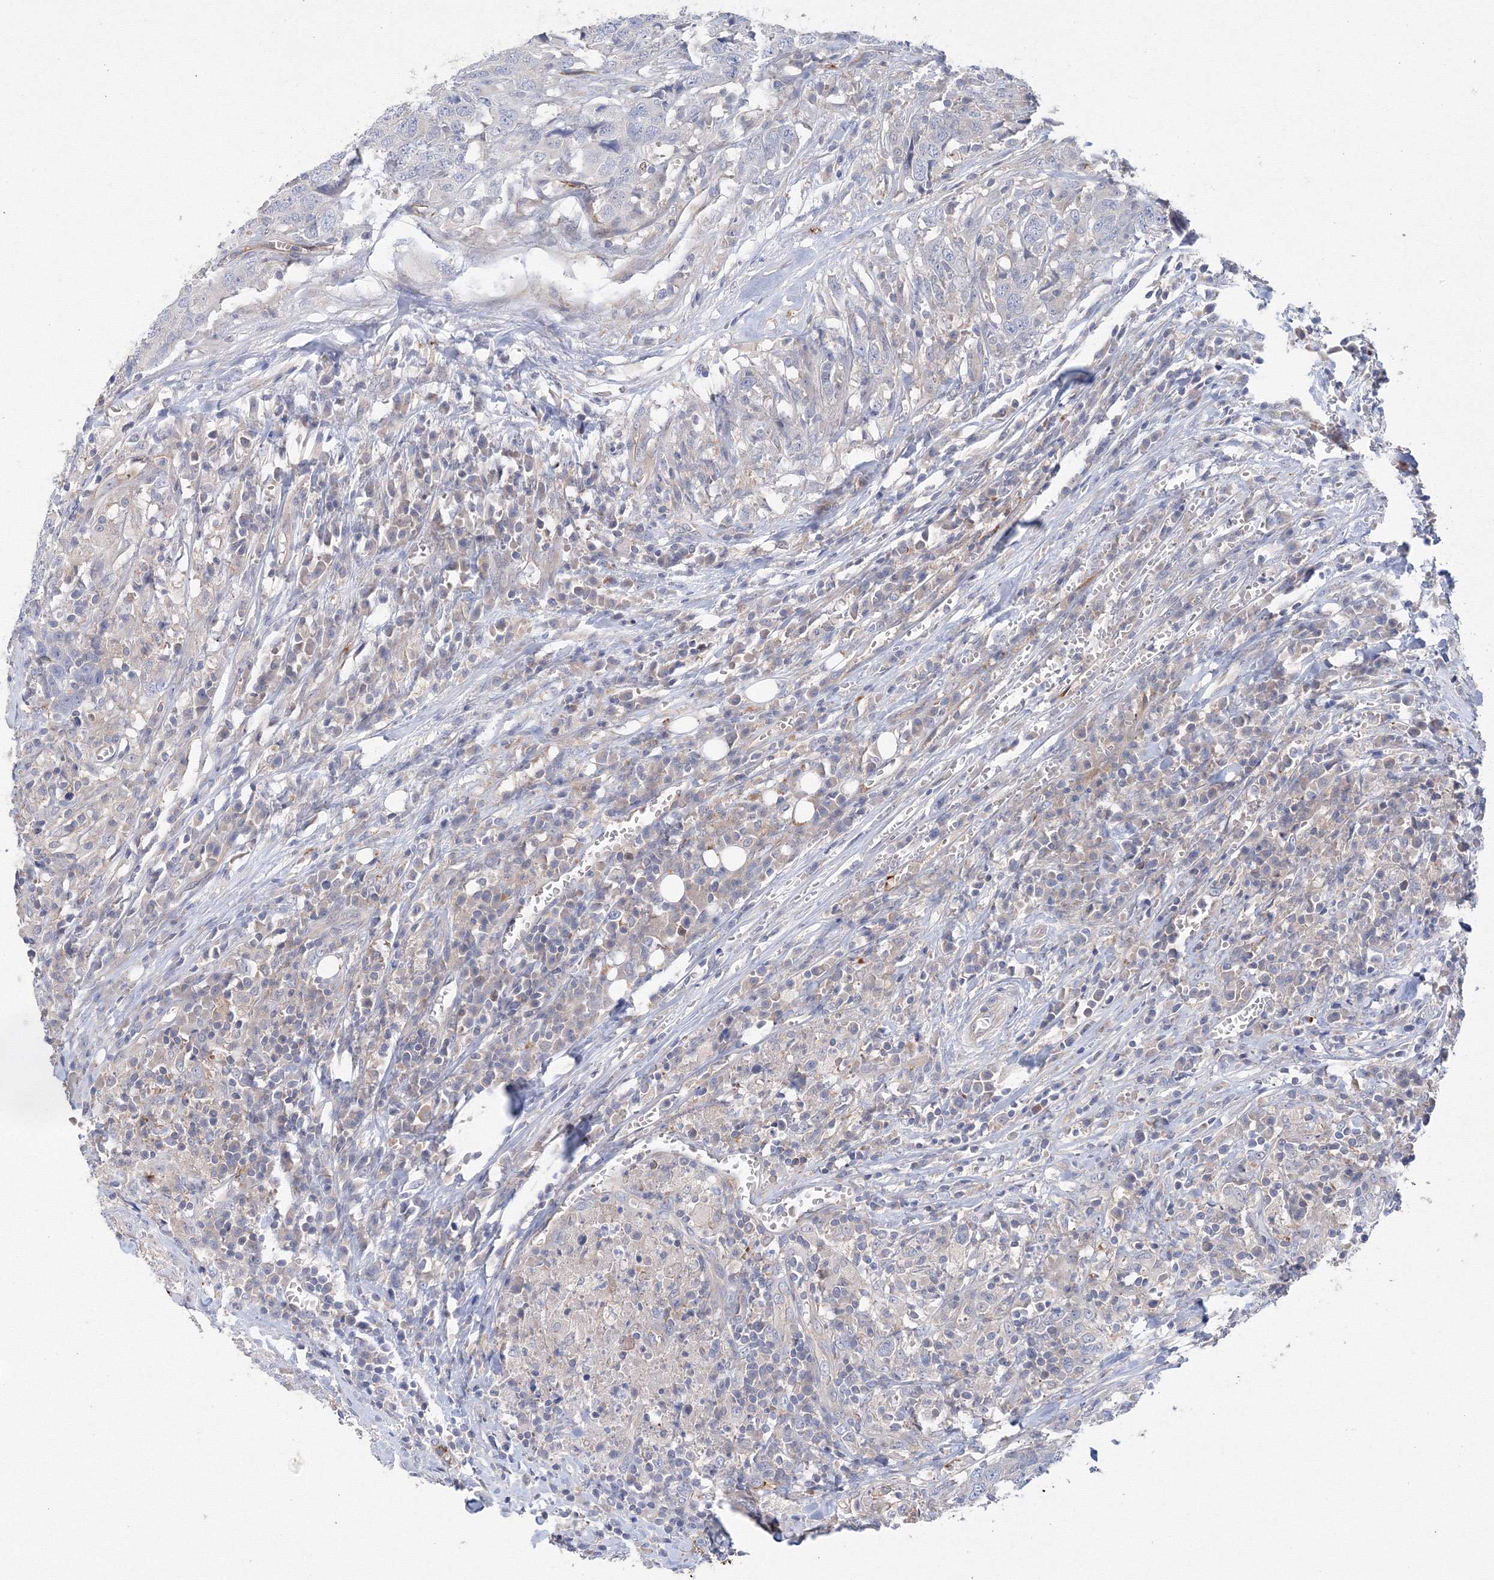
{"staining": {"intensity": "weak", "quantity": "<25%", "location": "cytoplasmic/membranous"}, "tissue": "head and neck cancer", "cell_type": "Tumor cells", "image_type": "cancer", "snomed": [{"axis": "morphology", "description": "Squamous cell carcinoma, NOS"}, {"axis": "topography", "description": "Head-Neck"}], "caption": "This micrograph is of head and neck cancer (squamous cell carcinoma) stained with IHC to label a protein in brown with the nuclei are counter-stained blue. There is no staining in tumor cells.", "gene": "DIS3L2", "patient": {"sex": "male", "age": 66}}